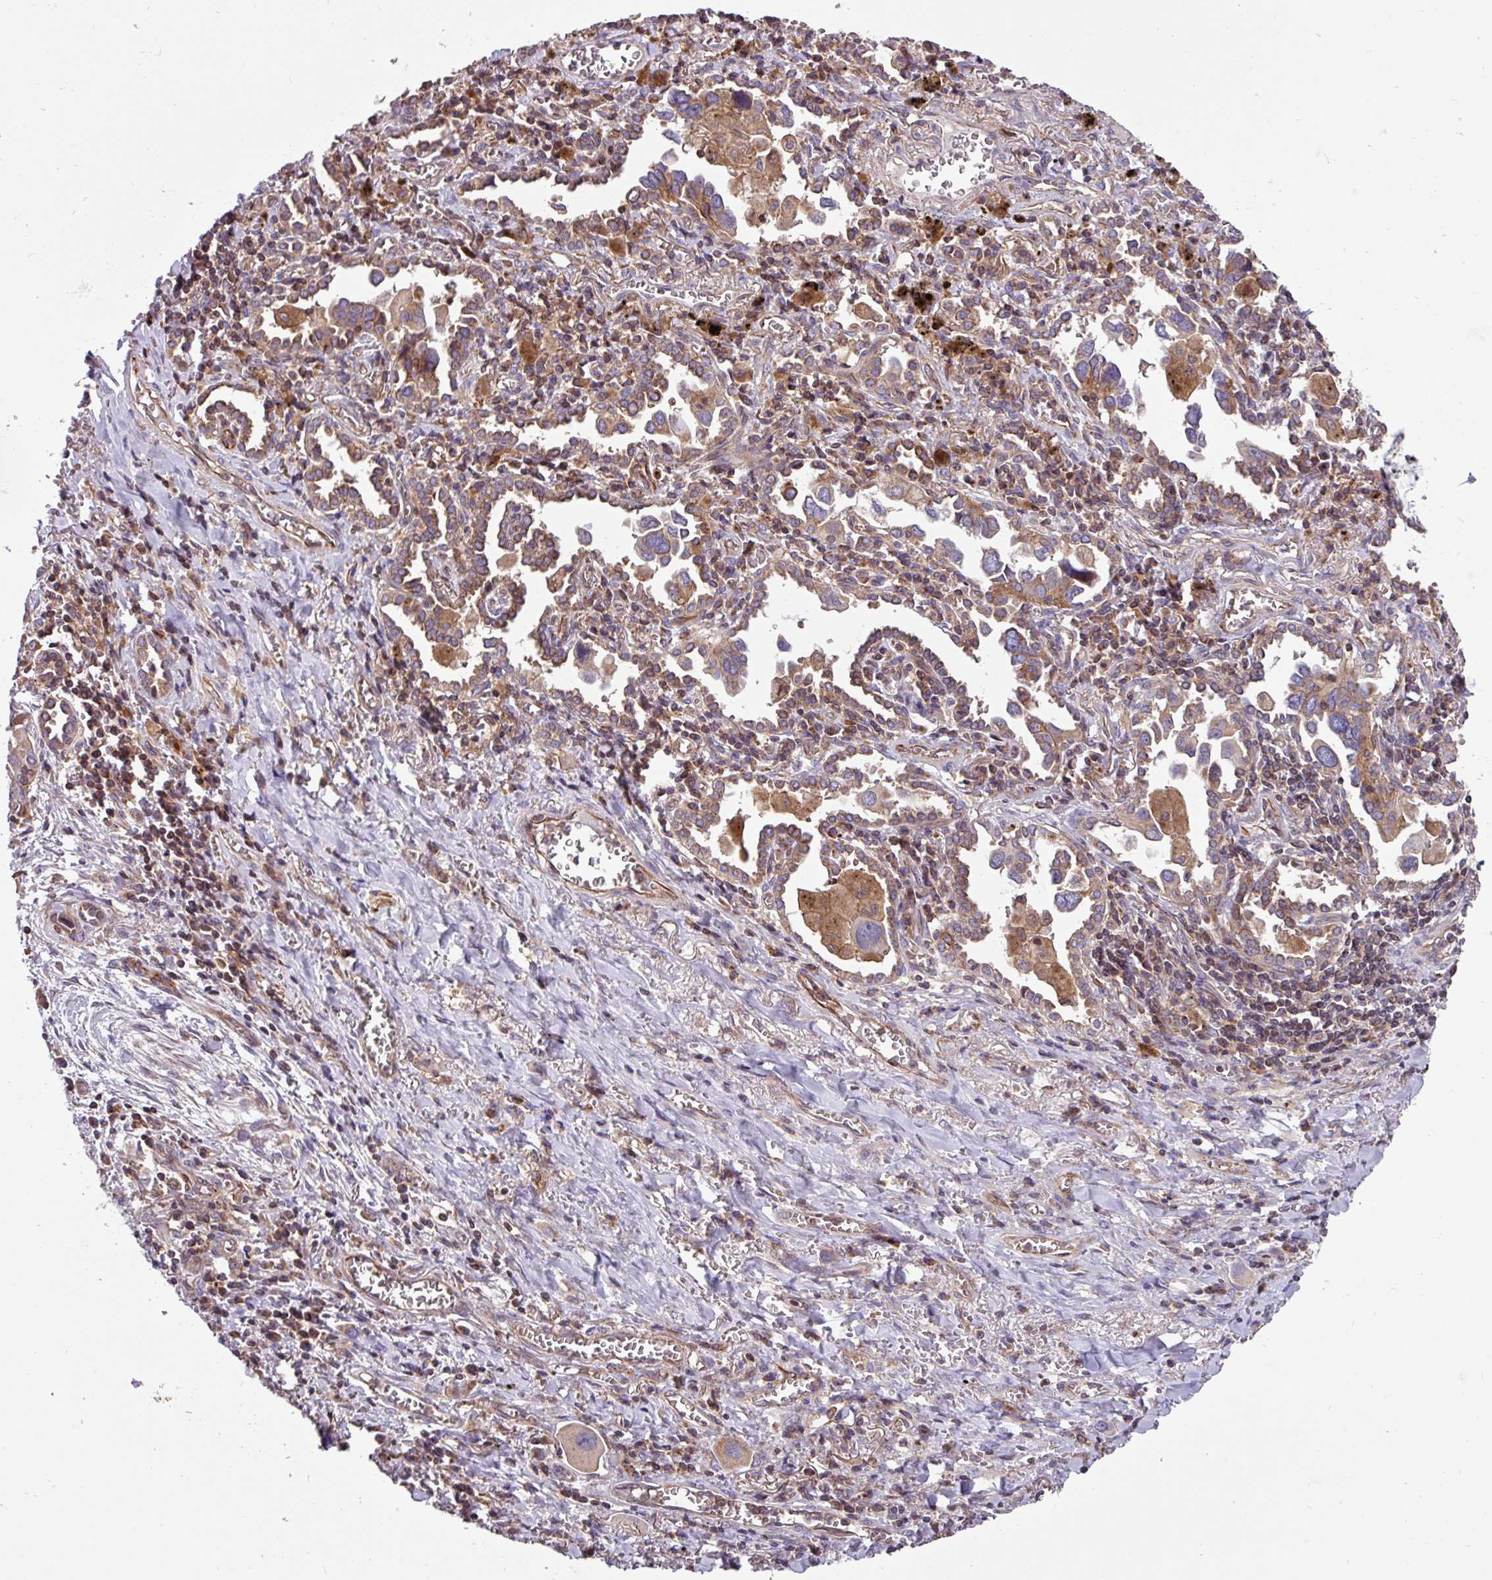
{"staining": {"intensity": "moderate", "quantity": "25%-75%", "location": "cytoplasmic/membranous"}, "tissue": "lung cancer", "cell_type": "Tumor cells", "image_type": "cancer", "snomed": [{"axis": "morphology", "description": "Adenocarcinoma, NOS"}, {"axis": "topography", "description": "Lung"}], "caption": "Immunohistochemical staining of human adenocarcinoma (lung) displays medium levels of moderate cytoplasmic/membranous protein staining in approximately 25%-75% of tumor cells. (Stains: DAB in brown, nuclei in blue, Microscopy: brightfield microscopy at high magnification).", "gene": "PLEKHD1", "patient": {"sex": "male", "age": 76}}